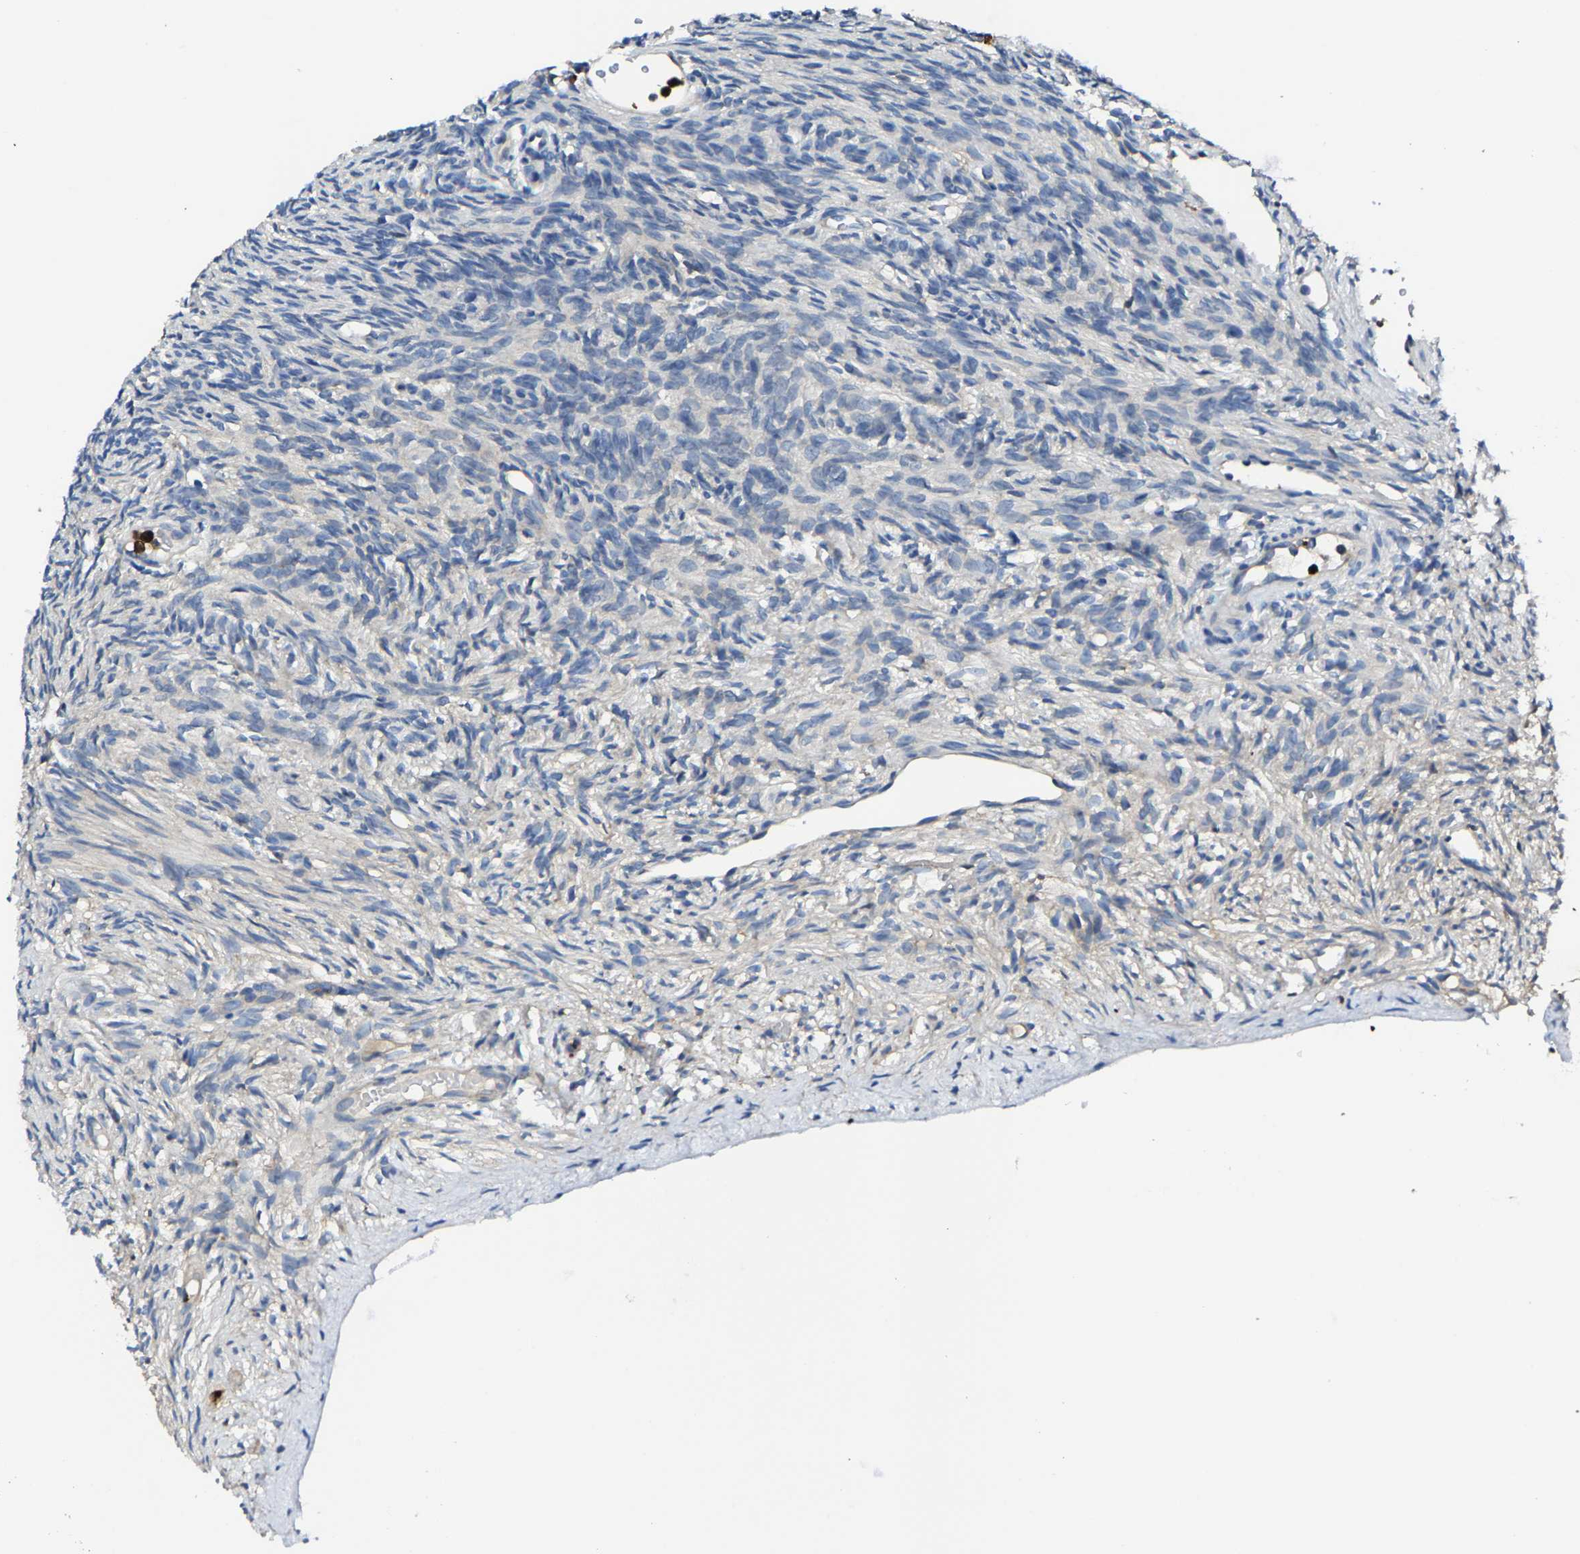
{"staining": {"intensity": "weak", "quantity": ">75%", "location": "cytoplasmic/membranous"}, "tissue": "ovary", "cell_type": "Follicle cells", "image_type": "normal", "snomed": [{"axis": "morphology", "description": "Normal tissue, NOS"}, {"axis": "topography", "description": "Ovary"}], "caption": "Approximately >75% of follicle cells in normal human ovary show weak cytoplasmic/membranous protein positivity as visualized by brown immunohistochemical staining.", "gene": "TRAF6", "patient": {"sex": "female", "age": 33}}